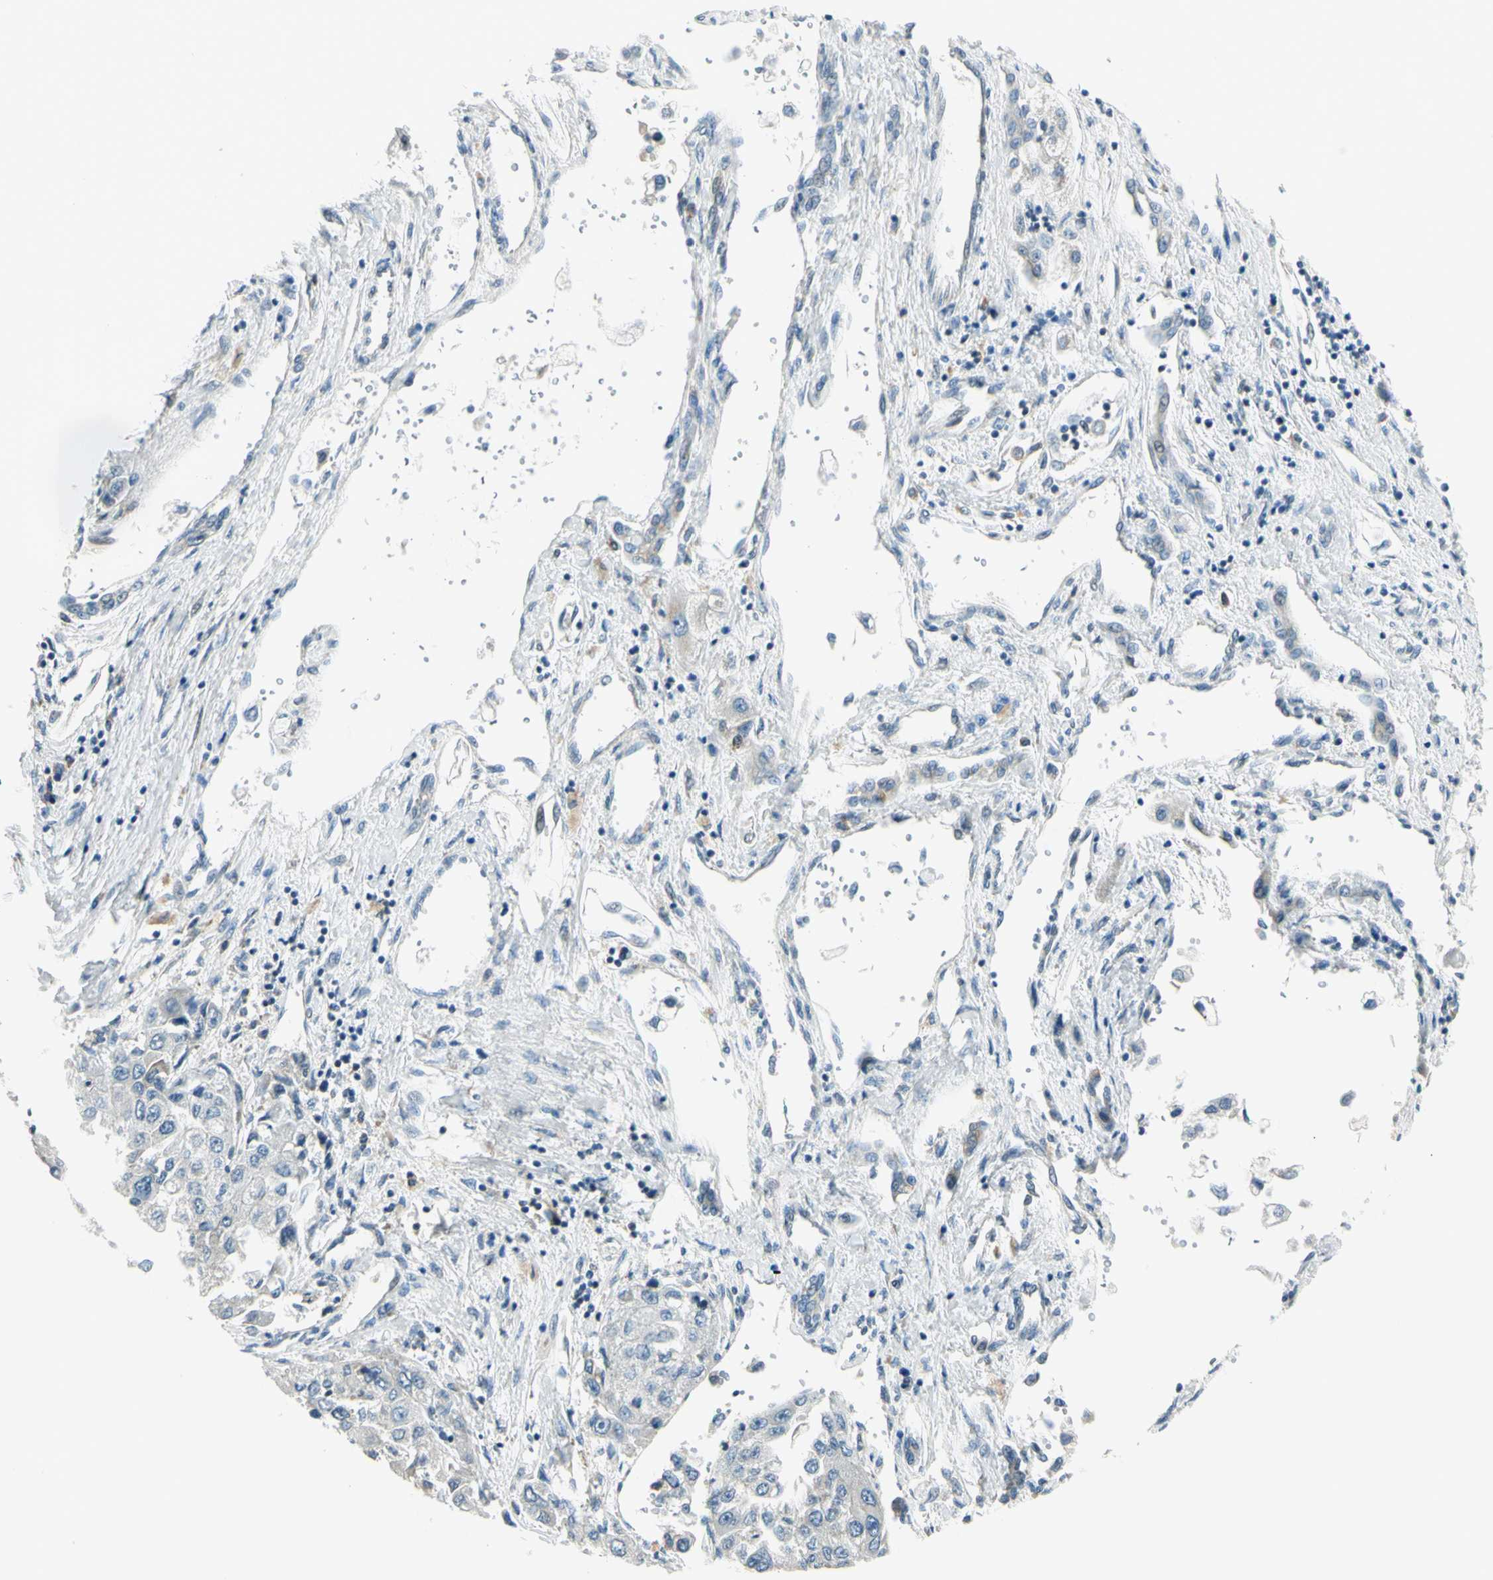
{"staining": {"intensity": "weak", "quantity": "<25%", "location": "cytoplasmic/membranous"}, "tissue": "liver cancer", "cell_type": "Tumor cells", "image_type": "cancer", "snomed": [{"axis": "morphology", "description": "Carcinoma, Hepatocellular, NOS"}, {"axis": "topography", "description": "Liver"}], "caption": "The IHC histopathology image has no significant positivity in tumor cells of hepatocellular carcinoma (liver) tissue.", "gene": "NPDC1", "patient": {"sex": "female", "age": 66}}